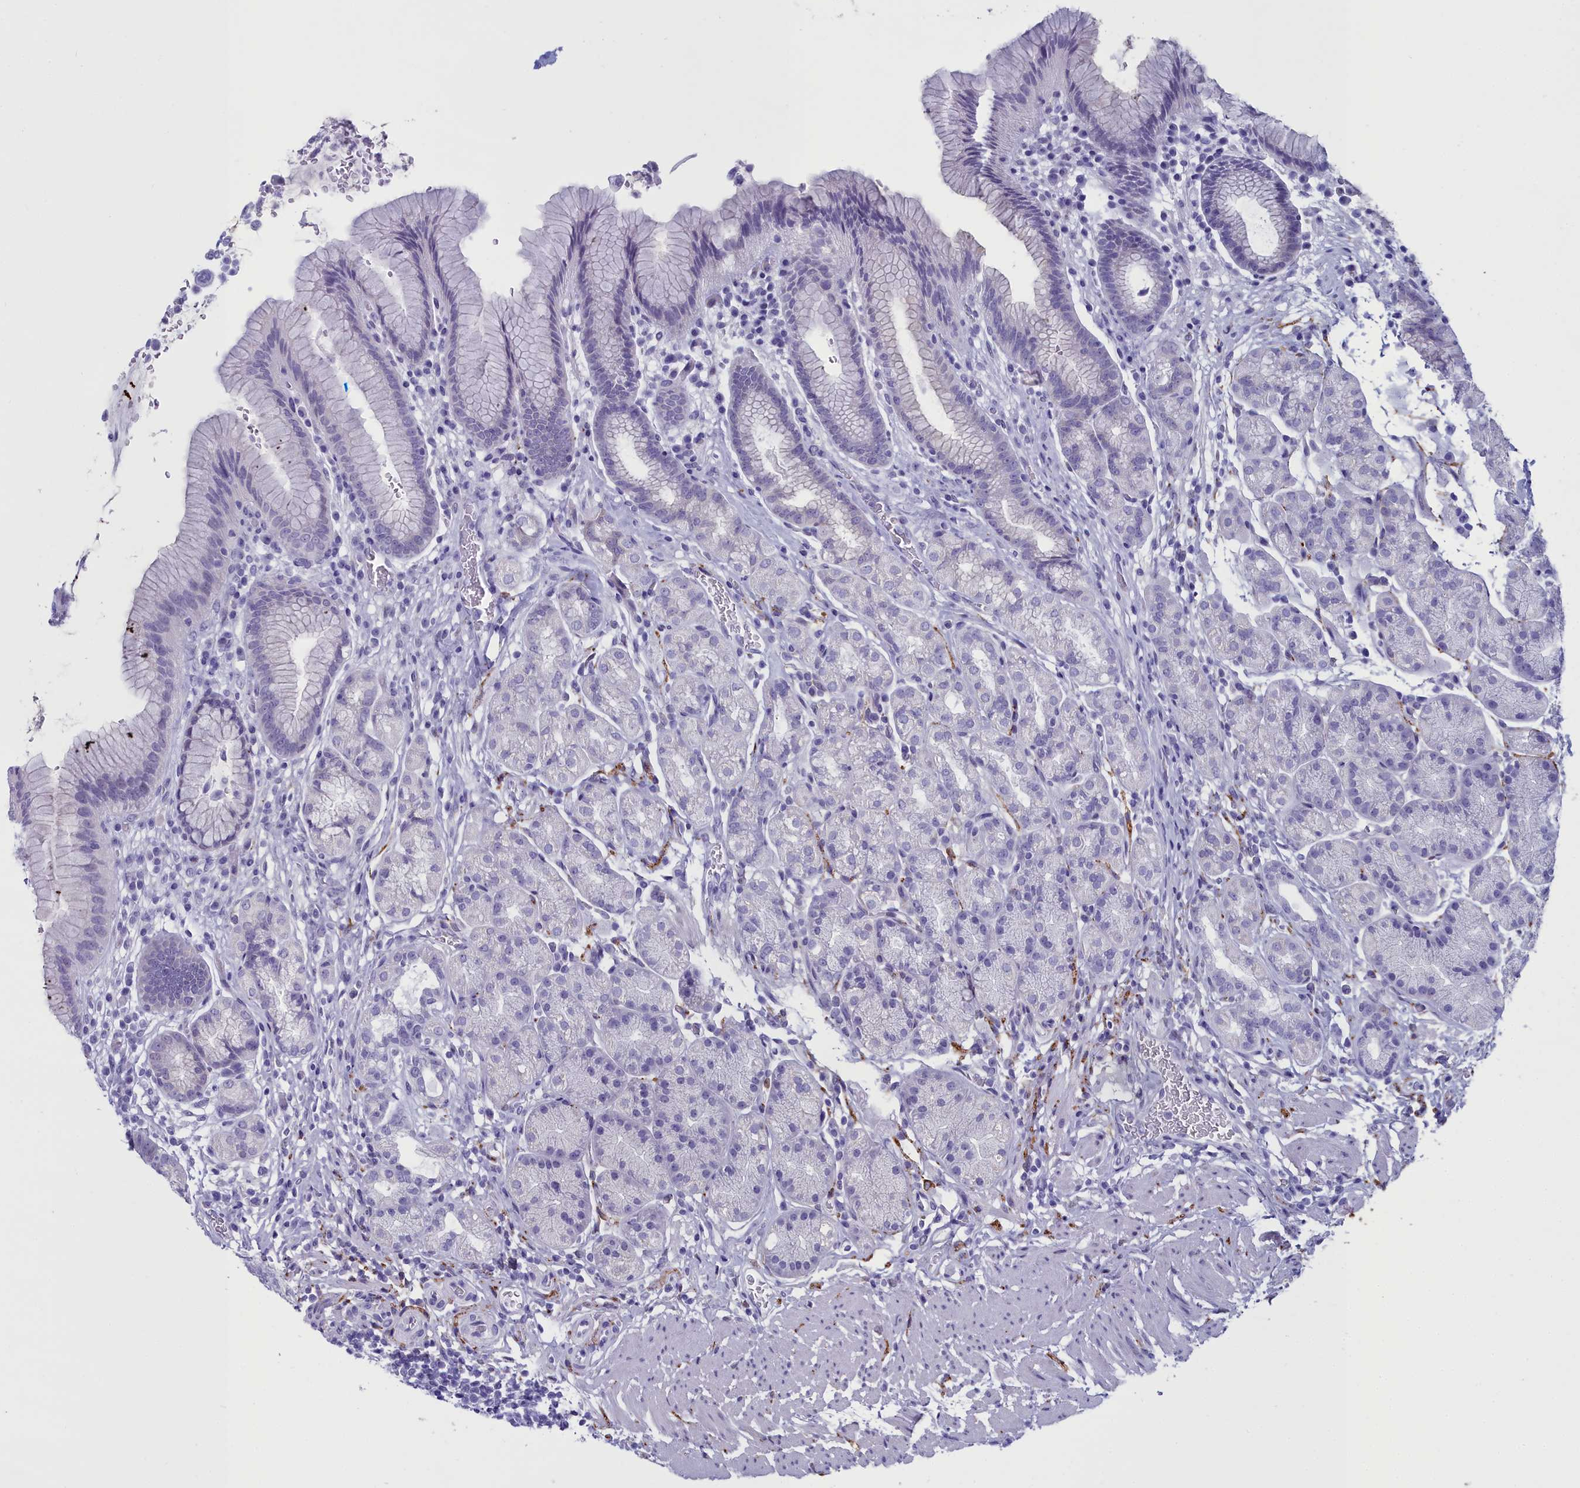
{"staining": {"intensity": "negative", "quantity": "none", "location": "none"}, "tissue": "stomach", "cell_type": "Glandular cells", "image_type": "normal", "snomed": [{"axis": "morphology", "description": "Normal tissue, NOS"}, {"axis": "topography", "description": "Stomach"}], "caption": "Histopathology image shows no protein staining in glandular cells of benign stomach. The staining is performed using DAB brown chromogen with nuclei counter-stained in using hematoxylin.", "gene": "MAP6", "patient": {"sex": "male", "age": 63}}